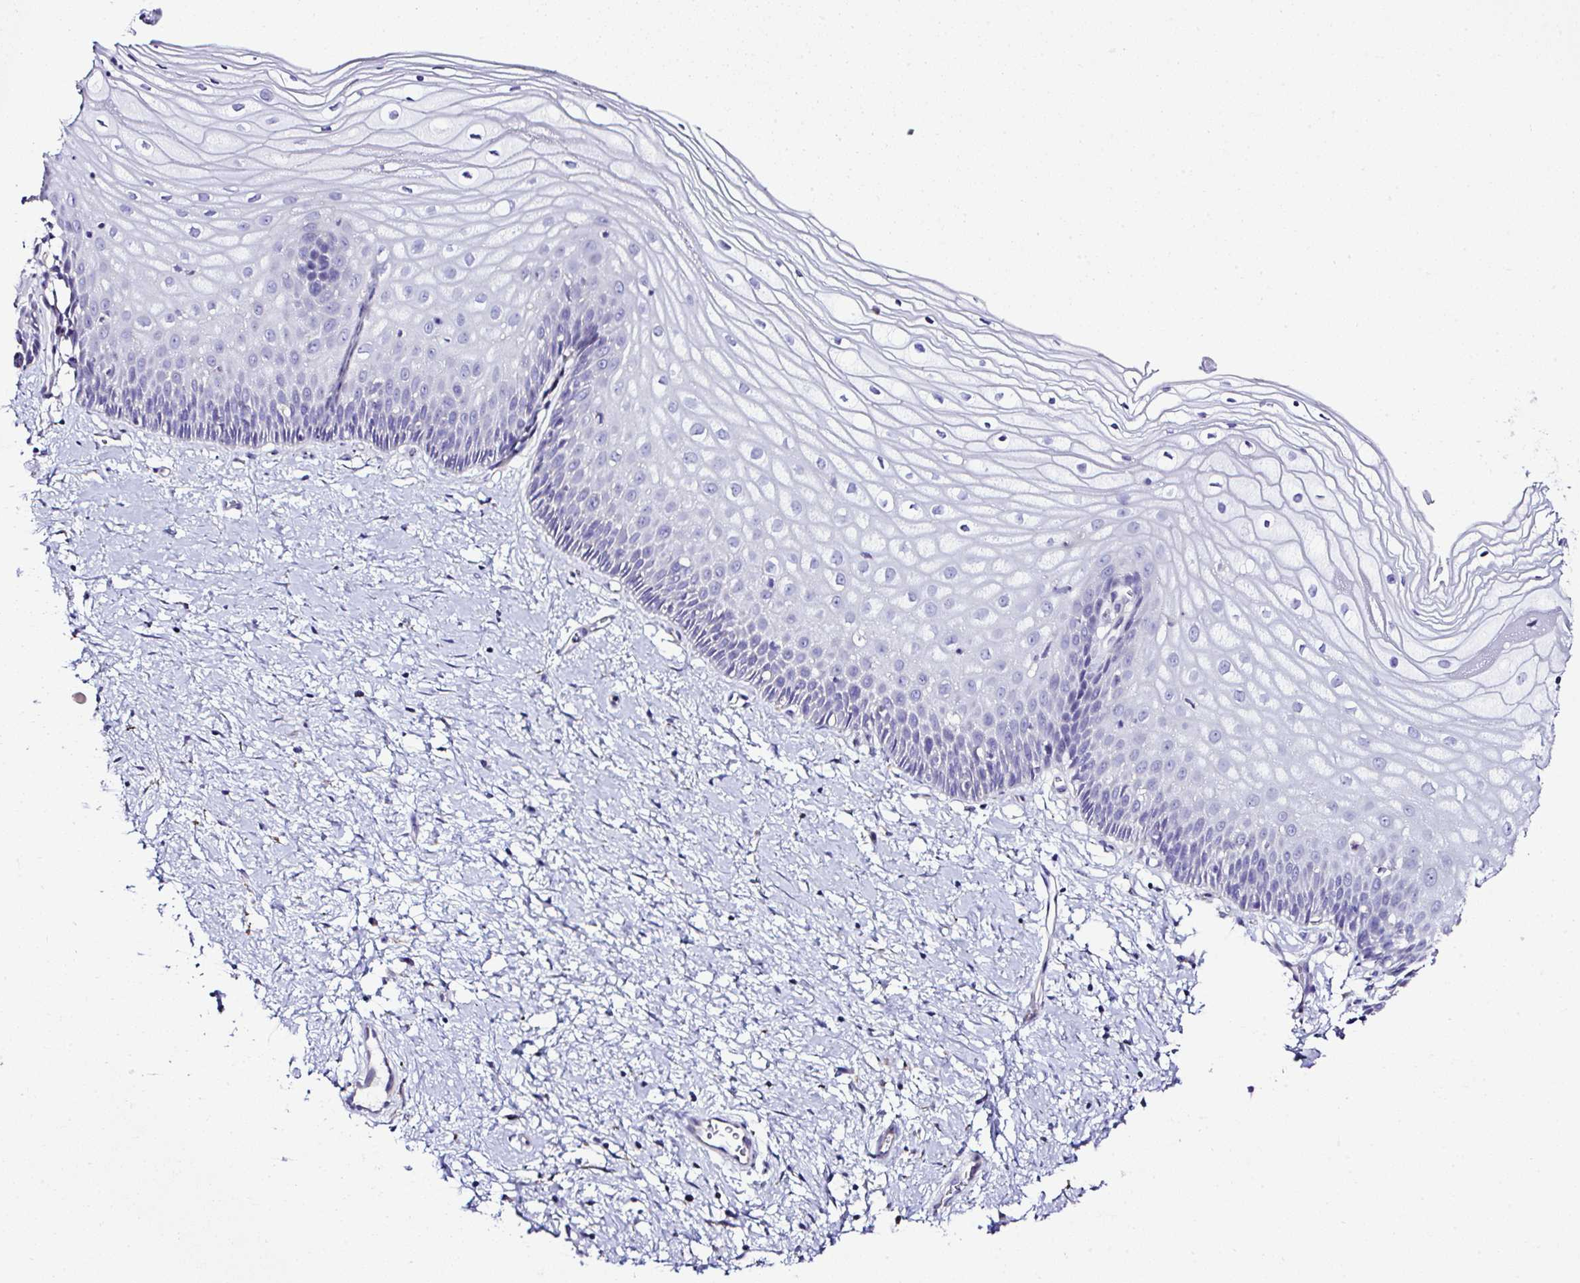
{"staining": {"intensity": "negative", "quantity": "none", "location": "none"}, "tissue": "cervix", "cell_type": "Glandular cells", "image_type": "normal", "snomed": [{"axis": "morphology", "description": "Normal tissue, NOS"}, {"axis": "topography", "description": "Cervix"}], "caption": "An immunohistochemistry (IHC) image of normal cervix is shown. There is no staining in glandular cells of cervix. (DAB (3,3'-diaminobenzidine) immunohistochemistry, high magnification).", "gene": "OR4P4", "patient": {"sex": "female", "age": 36}}